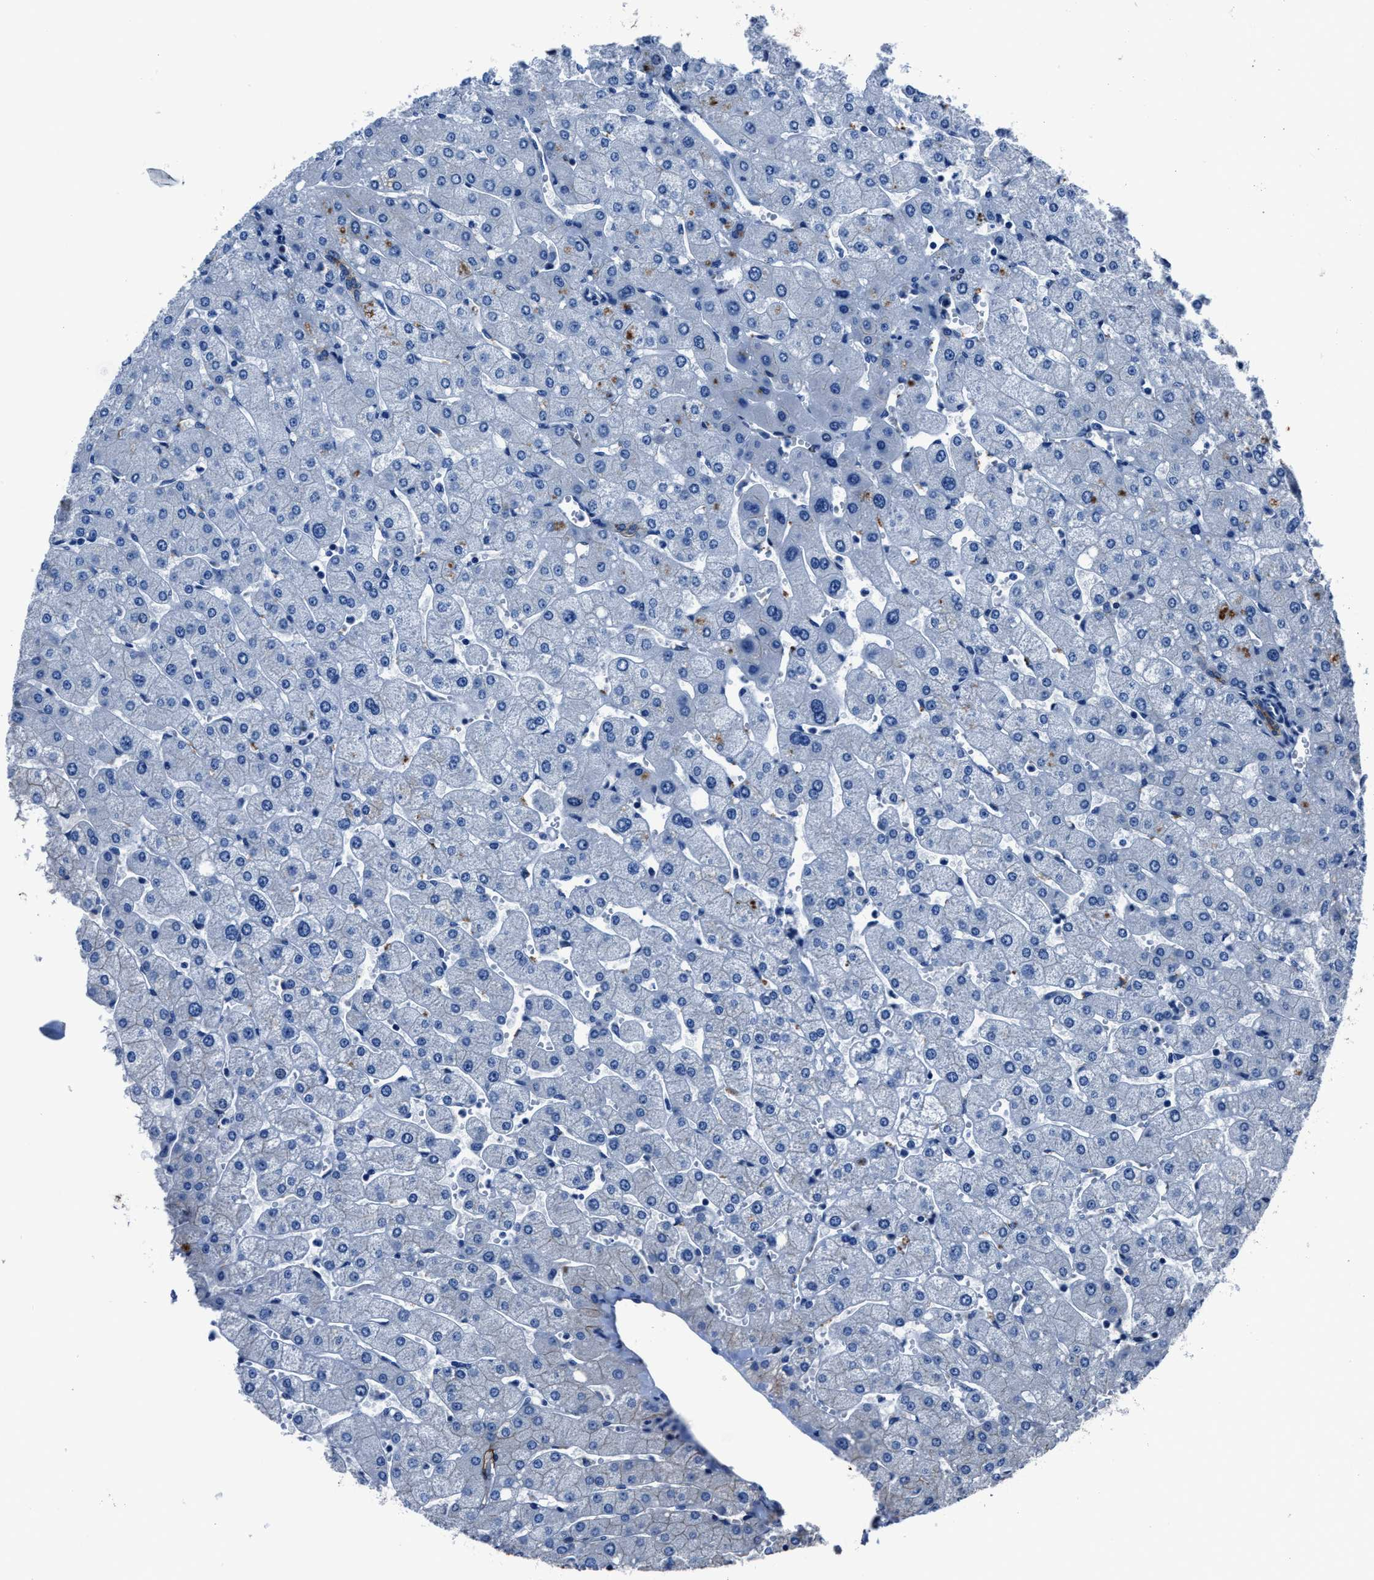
{"staining": {"intensity": "weak", "quantity": ">75%", "location": "cytoplasmic/membranous"}, "tissue": "liver", "cell_type": "Cholangiocytes", "image_type": "normal", "snomed": [{"axis": "morphology", "description": "Normal tissue, NOS"}, {"axis": "topography", "description": "Liver"}], "caption": "The immunohistochemical stain highlights weak cytoplasmic/membranous positivity in cholangiocytes of unremarkable liver. Nuclei are stained in blue.", "gene": "LMO7", "patient": {"sex": "male", "age": 55}}